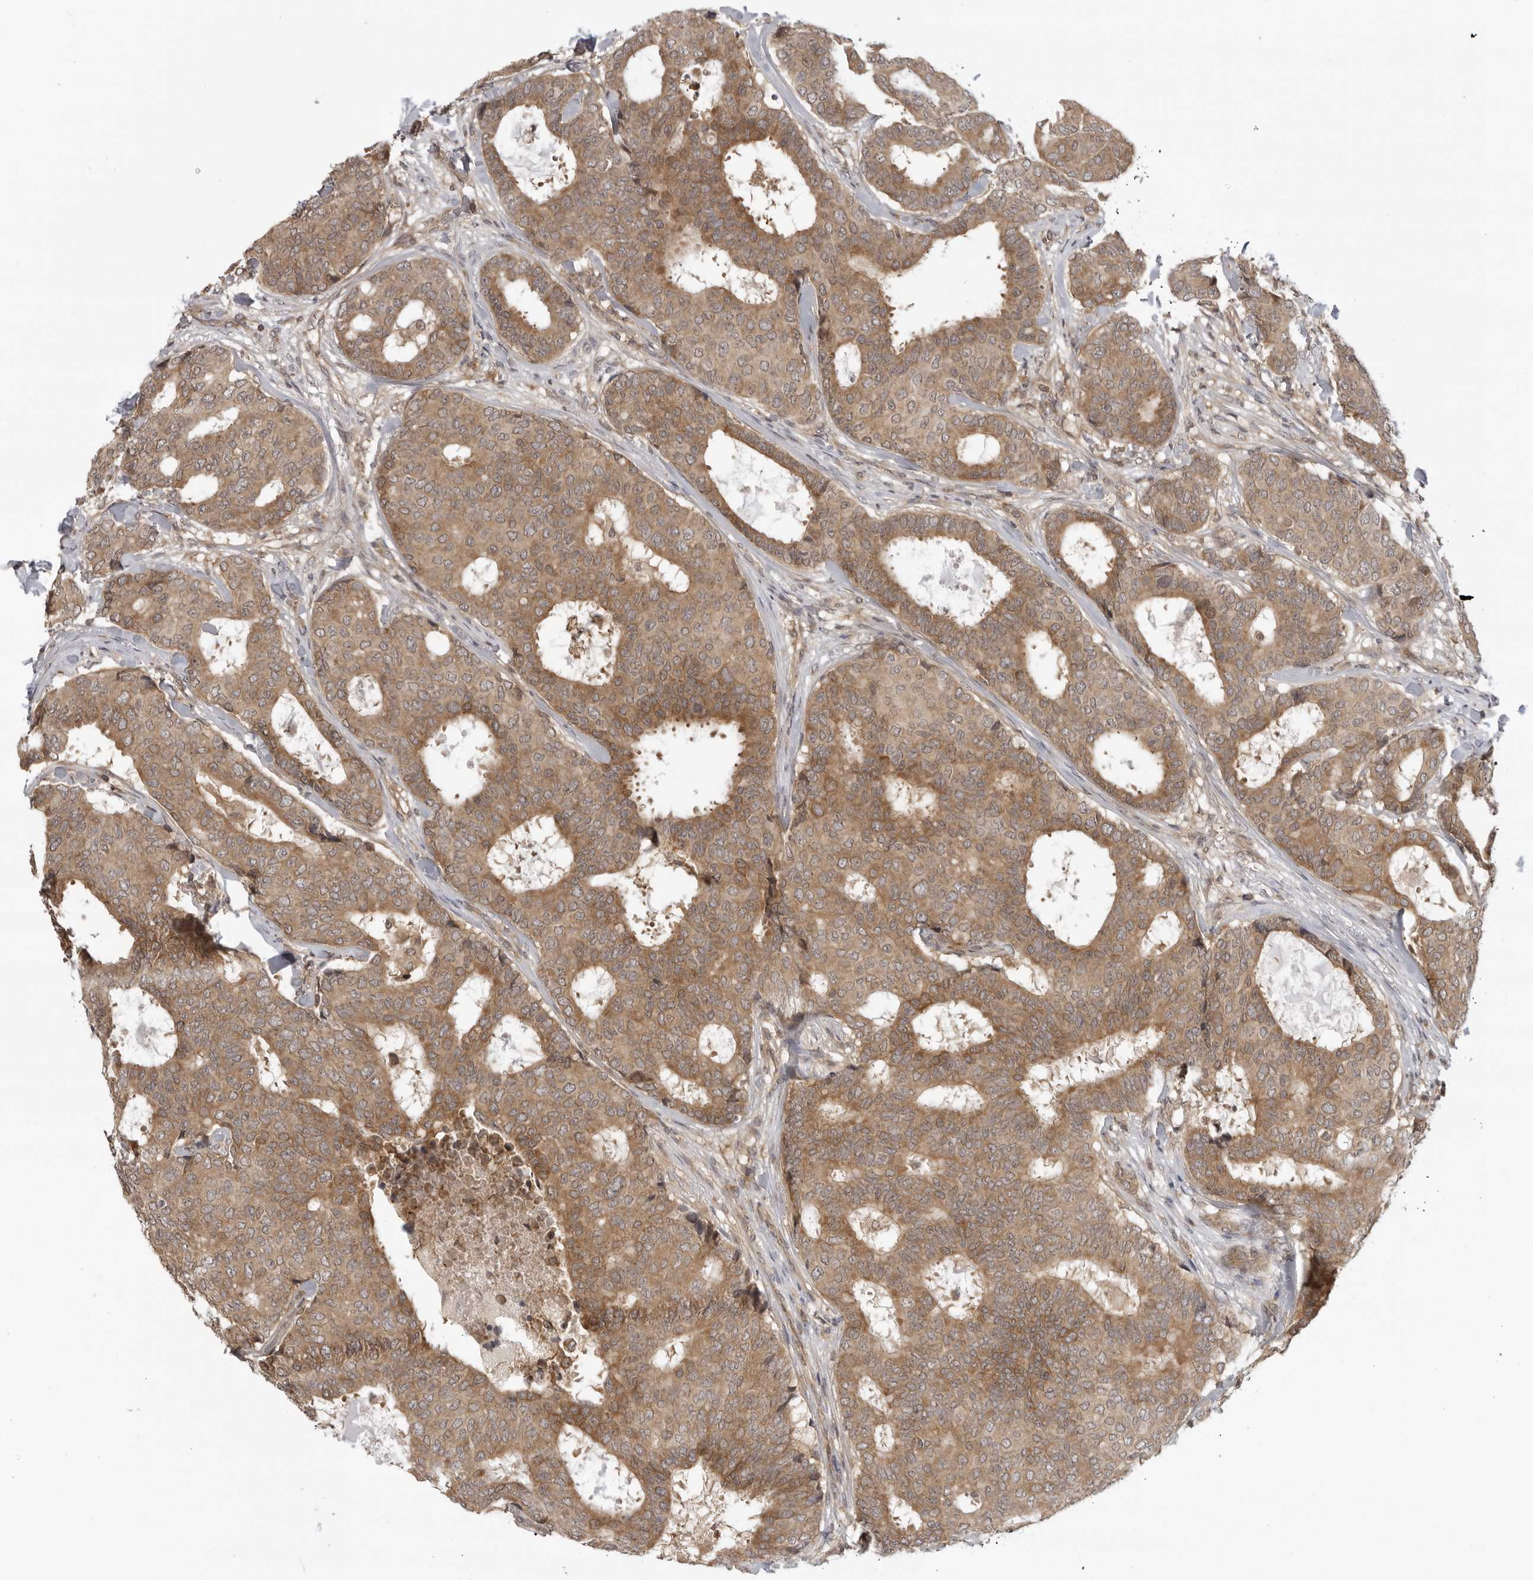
{"staining": {"intensity": "moderate", "quantity": ">75%", "location": "cytoplasmic/membranous"}, "tissue": "breast cancer", "cell_type": "Tumor cells", "image_type": "cancer", "snomed": [{"axis": "morphology", "description": "Duct carcinoma"}, {"axis": "topography", "description": "Breast"}], "caption": "This image exhibits immunohistochemistry (IHC) staining of invasive ductal carcinoma (breast), with medium moderate cytoplasmic/membranous positivity in about >75% of tumor cells.", "gene": "PRRC2A", "patient": {"sex": "female", "age": 75}}